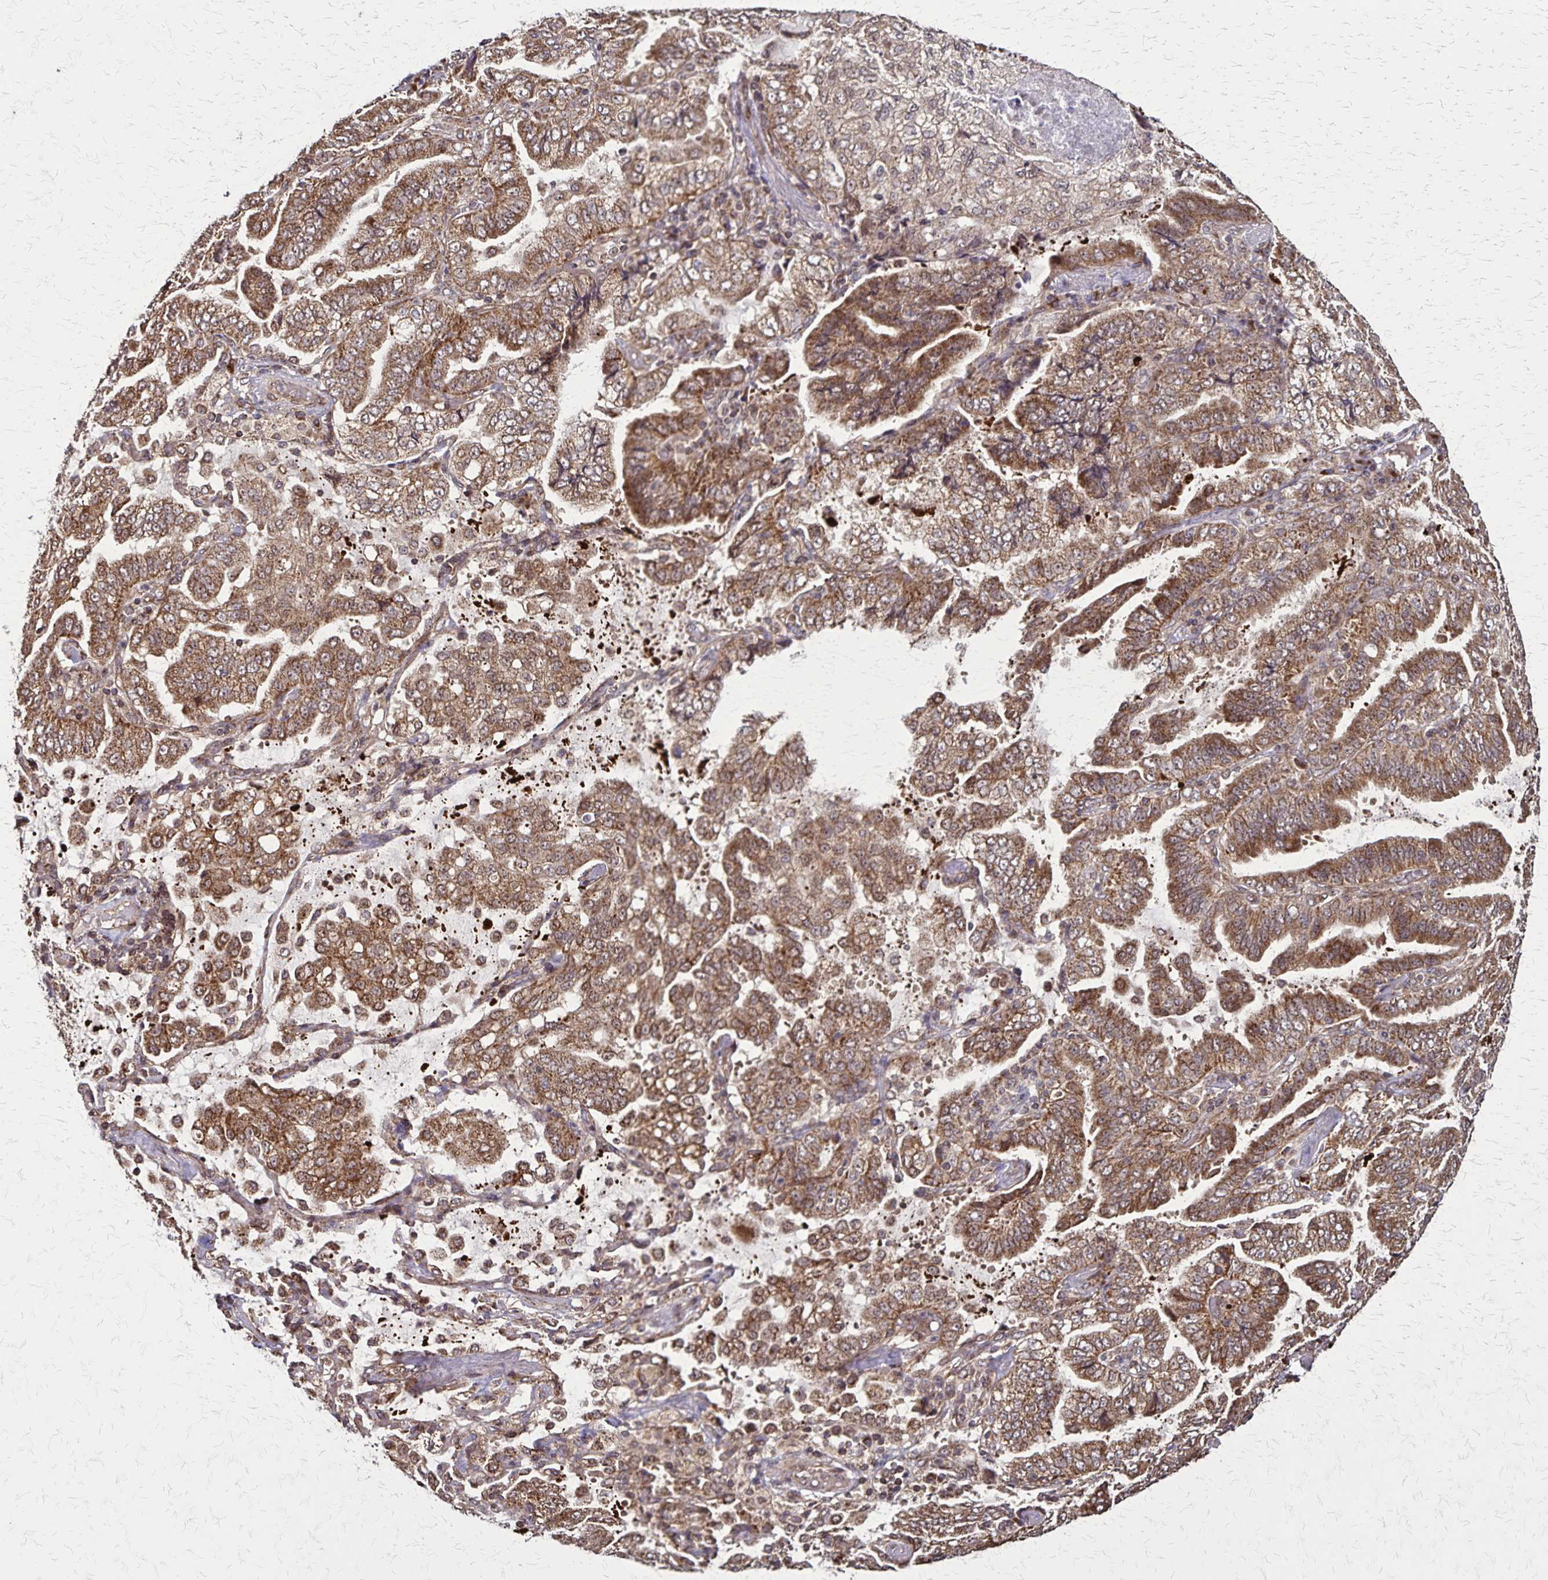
{"staining": {"intensity": "moderate", "quantity": ">75%", "location": "cytoplasmic/membranous"}, "tissue": "lung cancer", "cell_type": "Tumor cells", "image_type": "cancer", "snomed": [{"axis": "morphology", "description": "Aneuploidy"}, {"axis": "morphology", "description": "Adenocarcinoma, NOS"}, {"axis": "morphology", "description": "Adenocarcinoma, metastatic, NOS"}, {"axis": "topography", "description": "Lymph node"}, {"axis": "topography", "description": "Lung"}], "caption": "About >75% of tumor cells in lung cancer (metastatic adenocarcinoma) display moderate cytoplasmic/membranous protein staining as visualized by brown immunohistochemical staining.", "gene": "NFS1", "patient": {"sex": "female", "age": 48}}